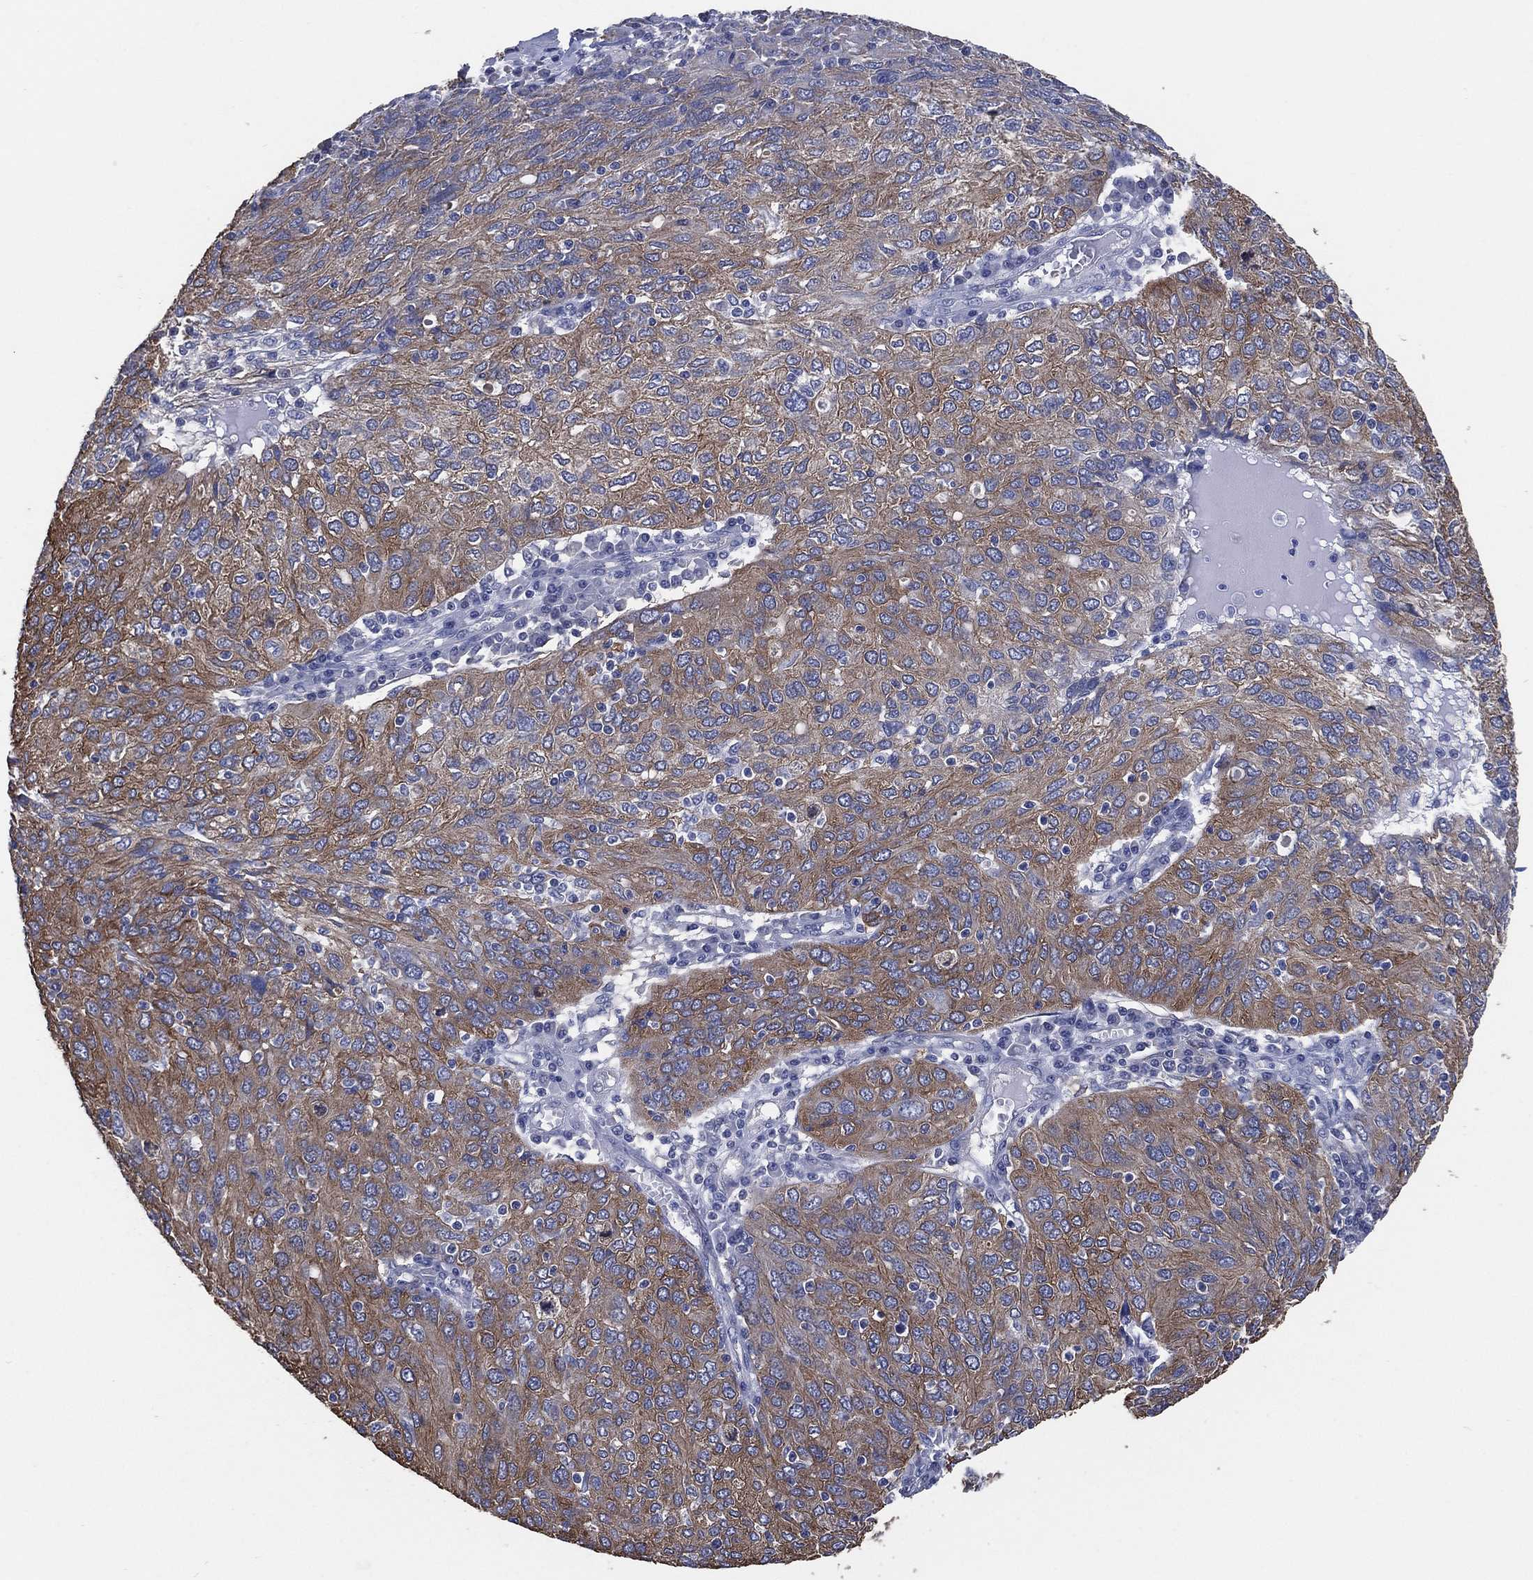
{"staining": {"intensity": "moderate", "quantity": ">75%", "location": "cytoplasmic/membranous"}, "tissue": "ovarian cancer", "cell_type": "Tumor cells", "image_type": "cancer", "snomed": [{"axis": "morphology", "description": "Carcinoma, endometroid"}, {"axis": "topography", "description": "Ovary"}], "caption": "A high-resolution photomicrograph shows IHC staining of ovarian cancer (endometroid carcinoma), which exhibits moderate cytoplasmic/membranous staining in about >75% of tumor cells. (DAB IHC with brightfield microscopy, high magnification).", "gene": "KLK5", "patient": {"sex": "female", "age": 50}}